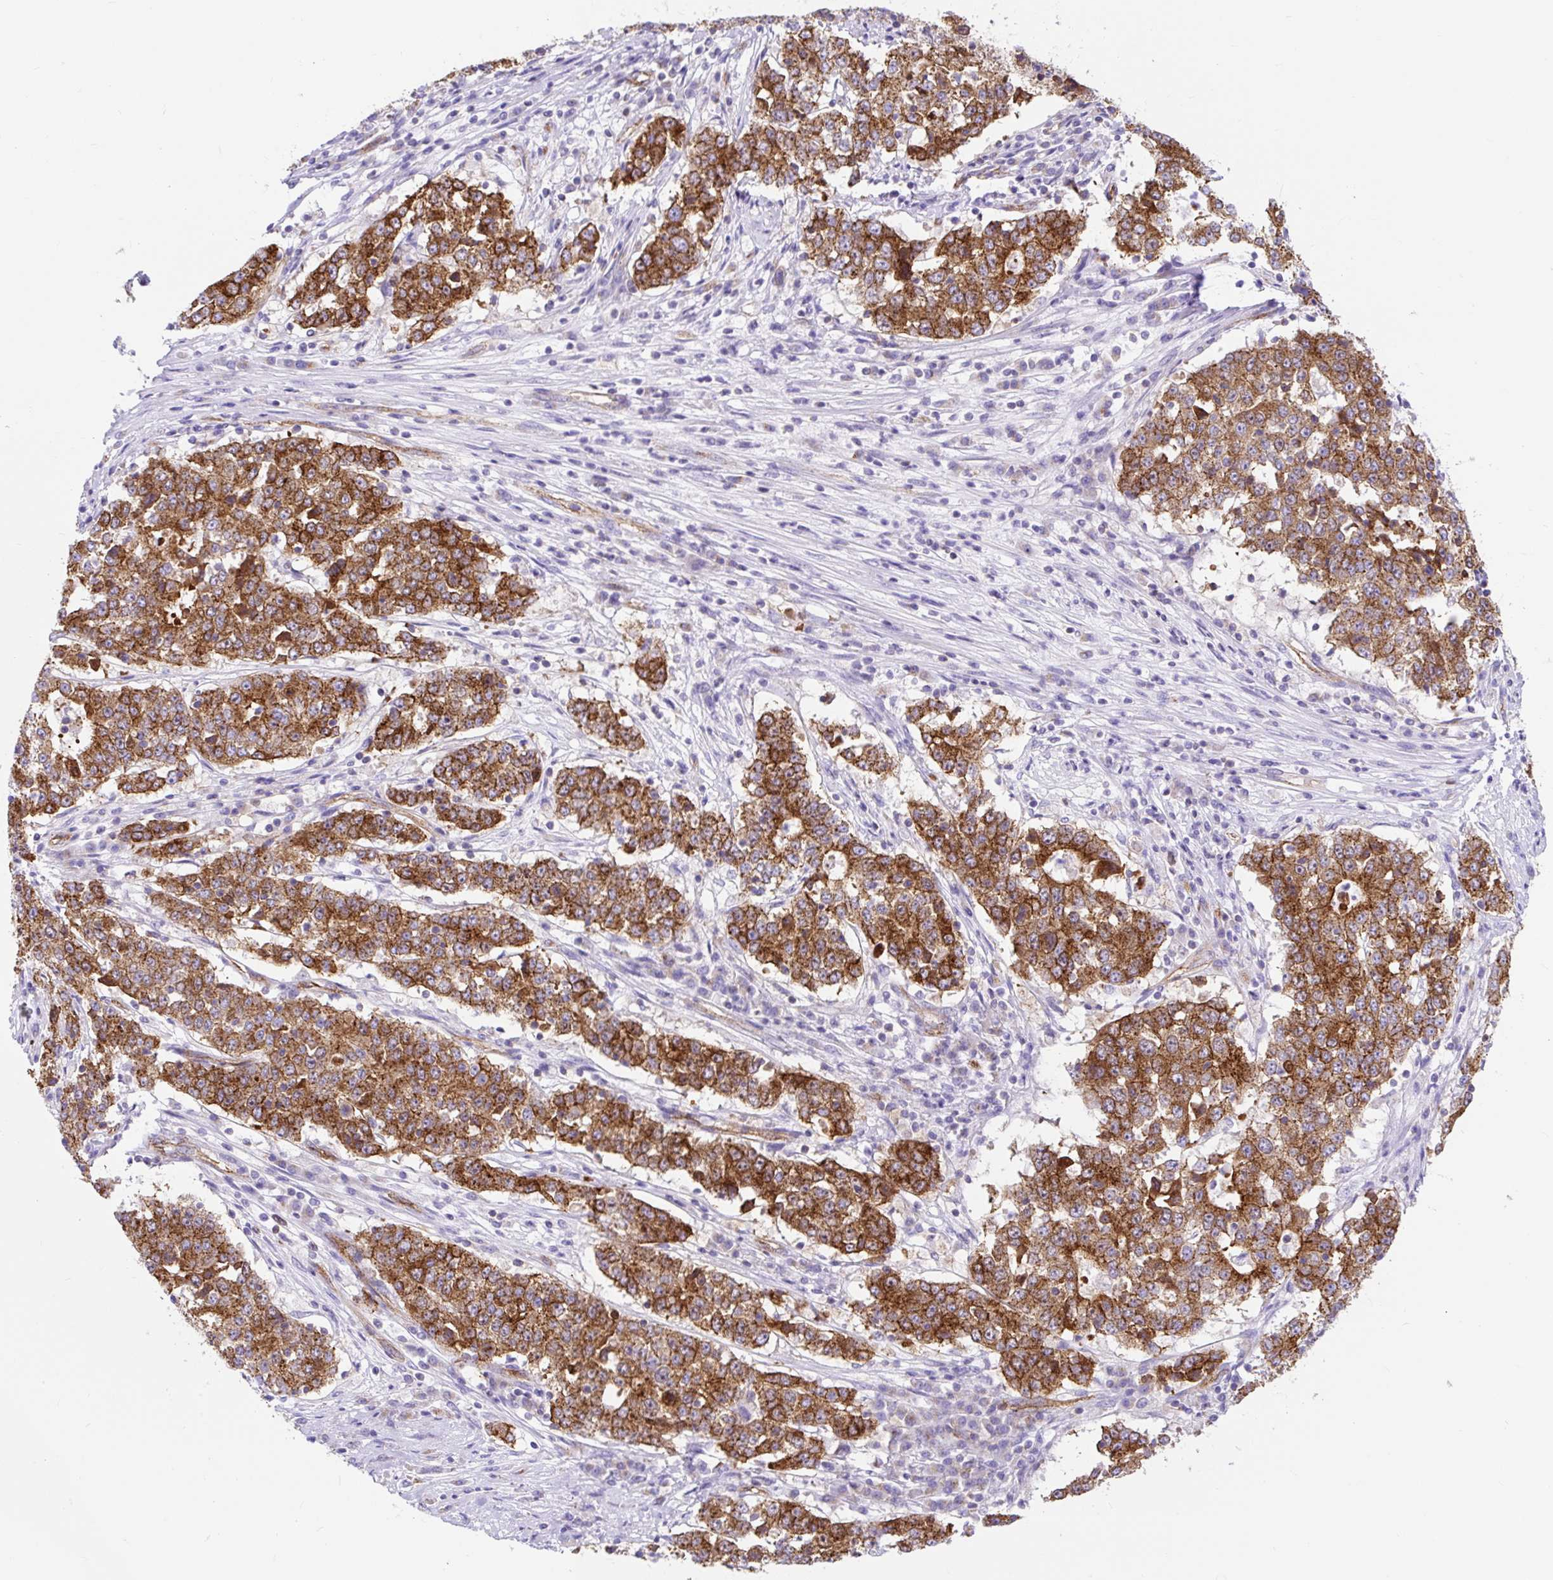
{"staining": {"intensity": "strong", "quantity": ">75%", "location": "cytoplasmic/membranous"}, "tissue": "stomach cancer", "cell_type": "Tumor cells", "image_type": "cancer", "snomed": [{"axis": "morphology", "description": "Adenocarcinoma, NOS"}, {"axis": "topography", "description": "Stomach"}], "caption": "Stomach adenocarcinoma tissue displays strong cytoplasmic/membranous staining in approximately >75% of tumor cells, visualized by immunohistochemistry. The staining was performed using DAB (3,3'-diaminobenzidine), with brown indicating positive protein expression. Nuclei are stained blue with hematoxylin.", "gene": "HIP1R", "patient": {"sex": "male", "age": 59}}